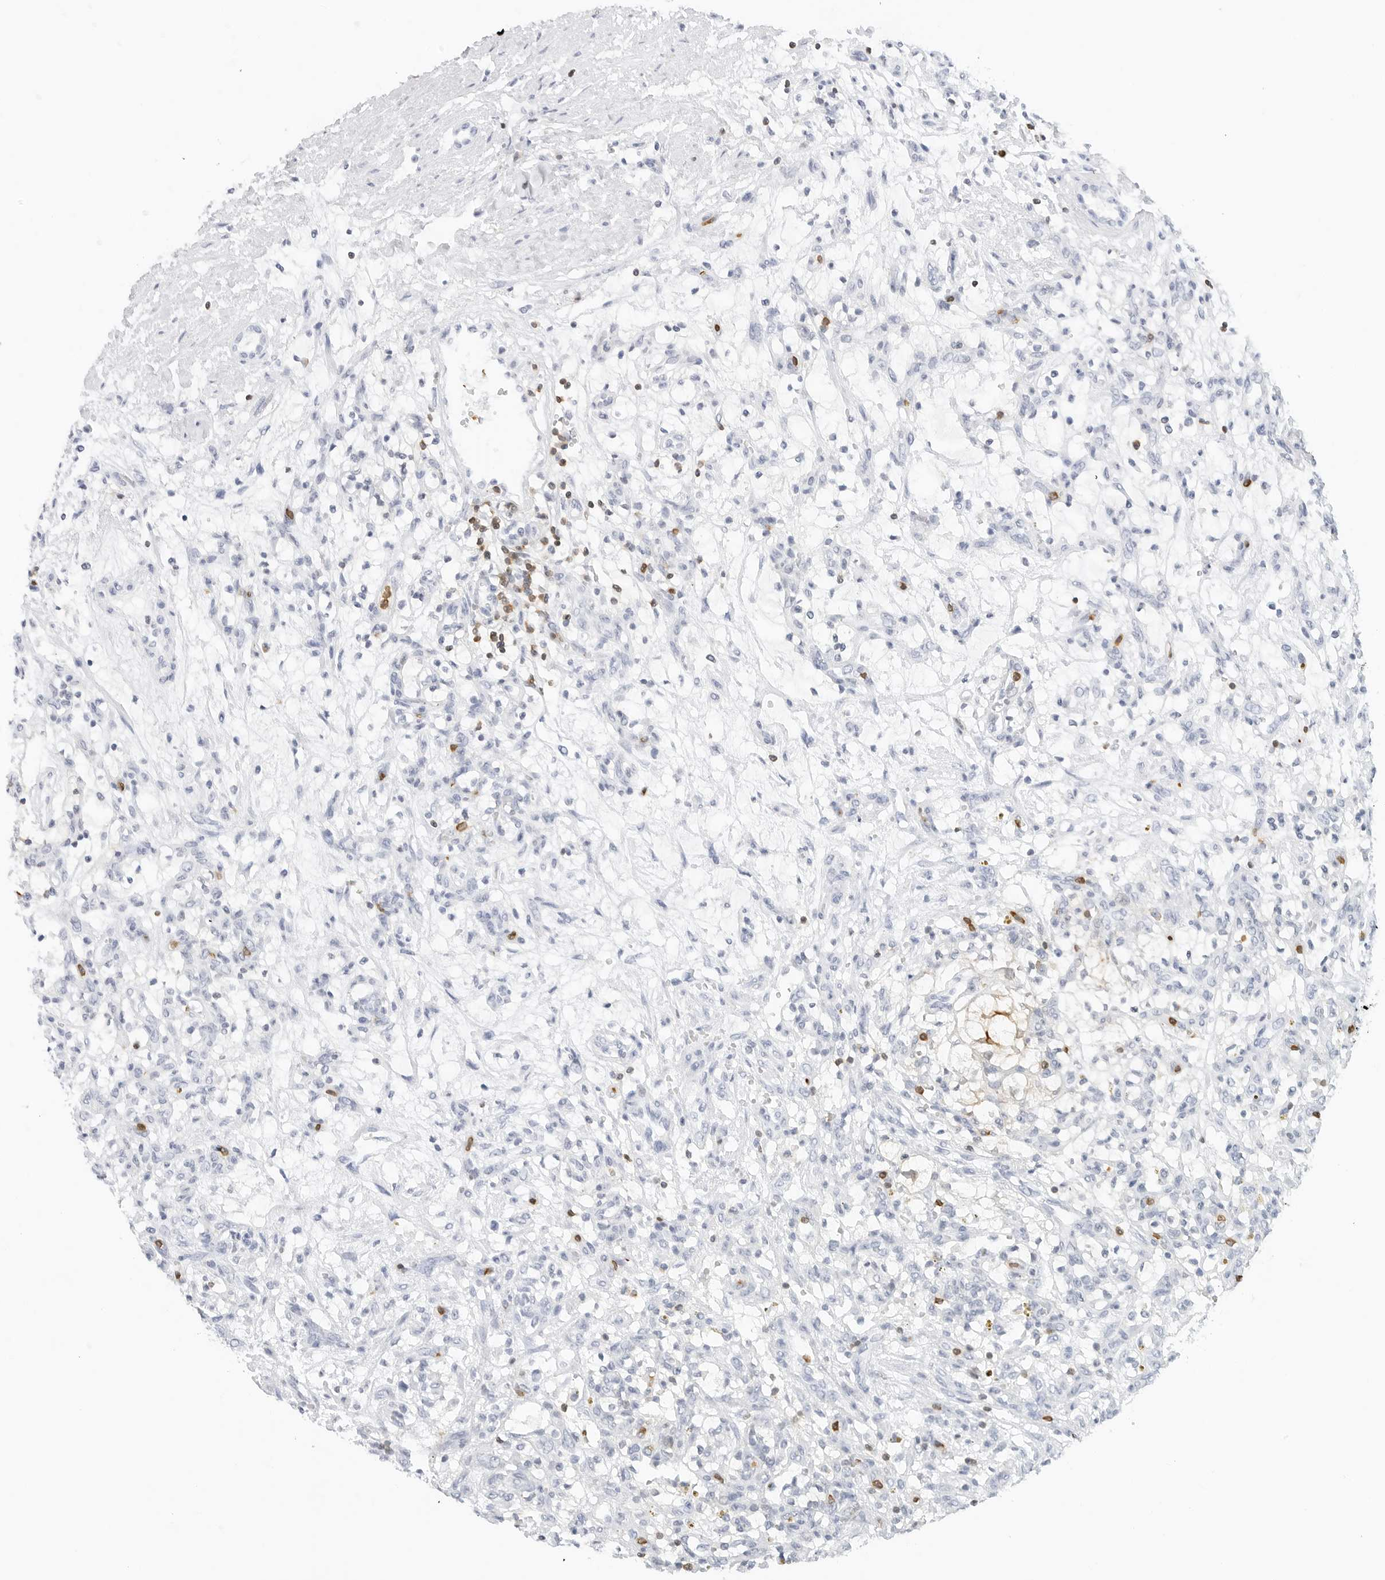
{"staining": {"intensity": "negative", "quantity": "none", "location": "none"}, "tissue": "renal cancer", "cell_type": "Tumor cells", "image_type": "cancer", "snomed": [{"axis": "morphology", "description": "Adenocarcinoma, NOS"}, {"axis": "topography", "description": "Kidney"}], "caption": "There is no significant staining in tumor cells of renal cancer (adenocarcinoma).", "gene": "SLC9A3R1", "patient": {"sex": "female", "age": 57}}